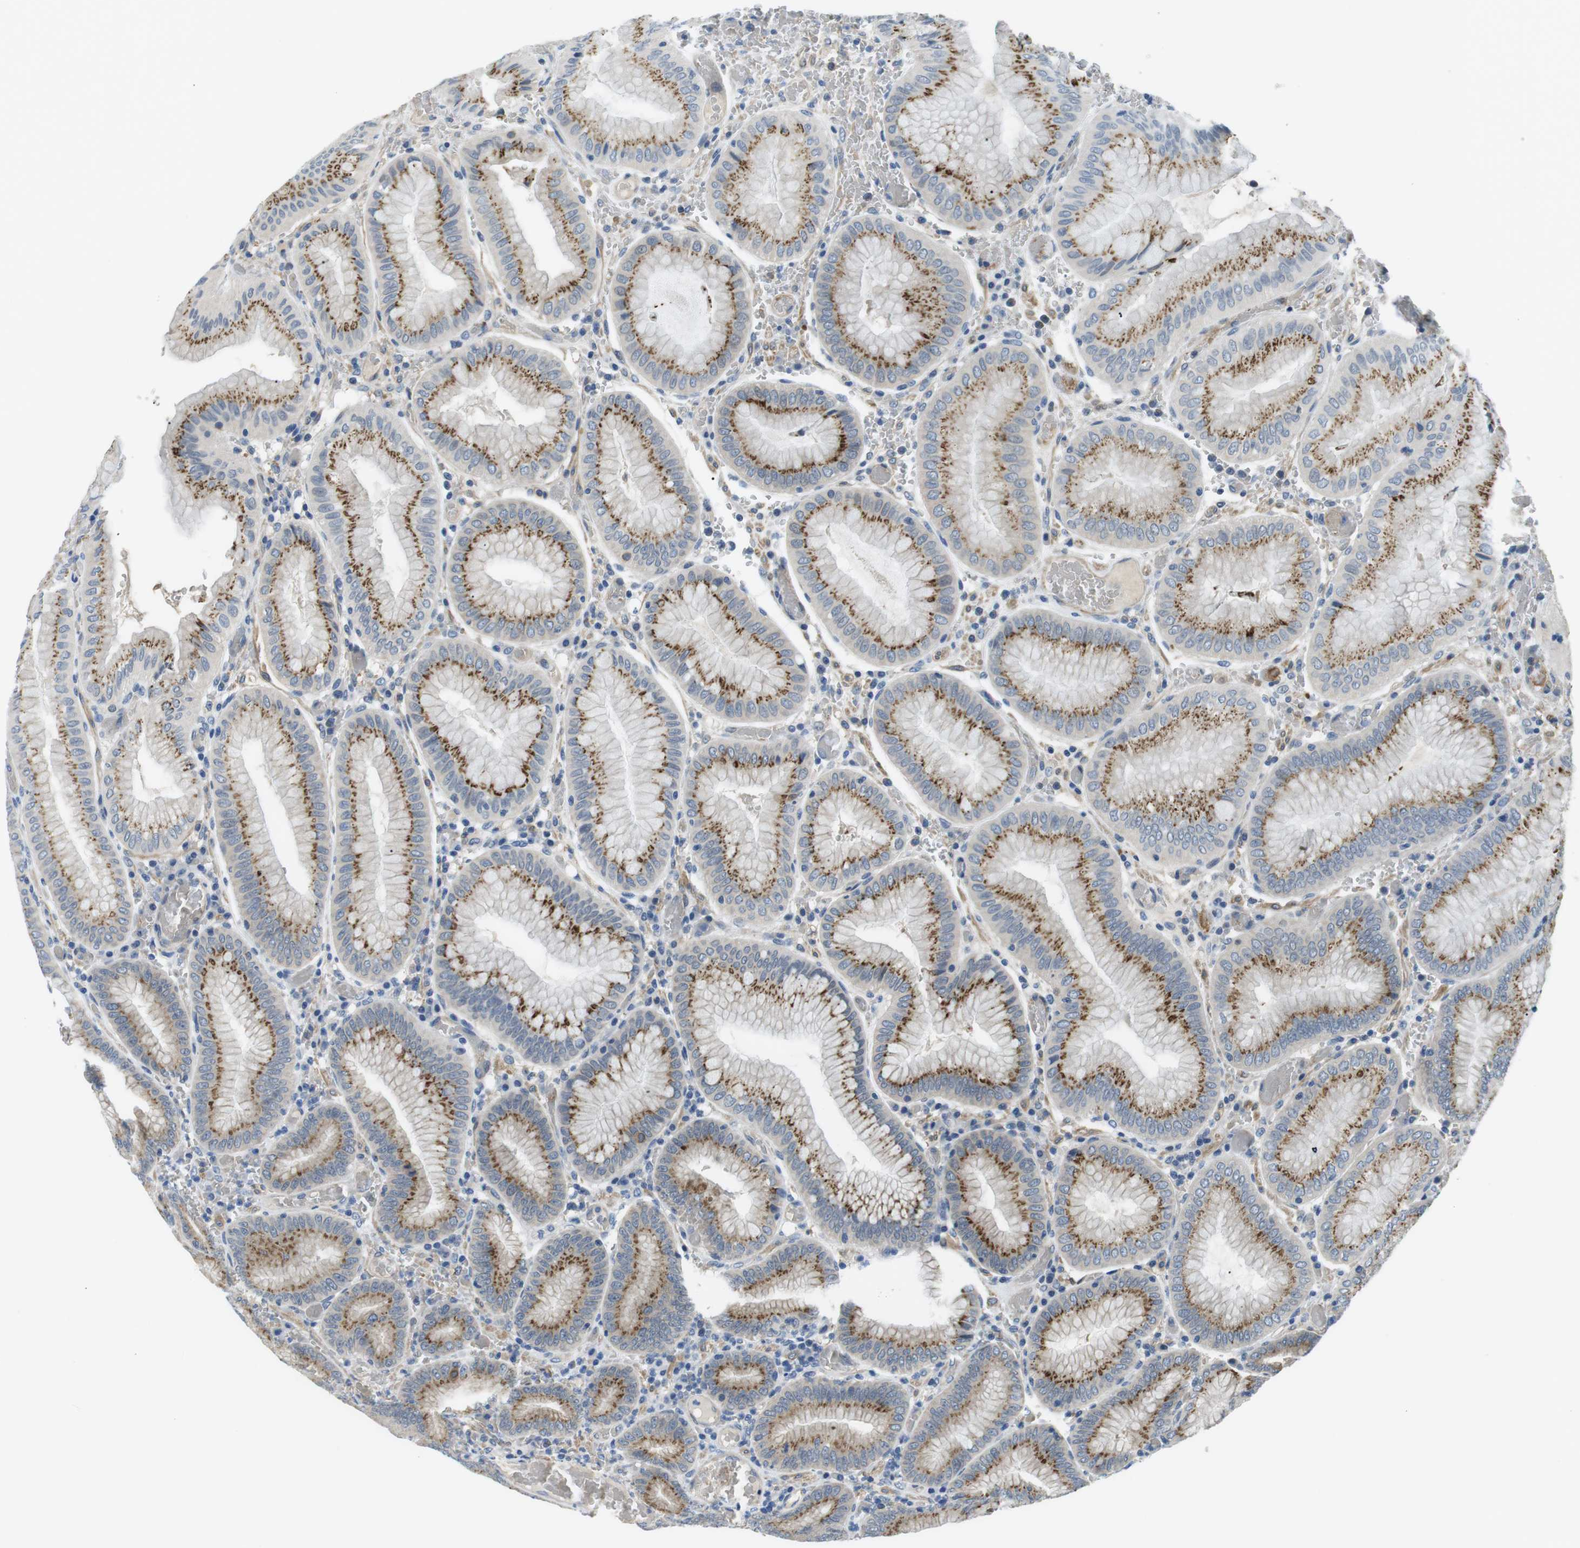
{"staining": {"intensity": "moderate", "quantity": "25%-75%", "location": "cytoplasmic/membranous"}, "tissue": "stomach", "cell_type": "Glandular cells", "image_type": "normal", "snomed": [{"axis": "morphology", "description": "Normal tissue, NOS"}, {"axis": "morphology", "description": "Carcinoid, malignant, NOS"}, {"axis": "topography", "description": "Stomach, upper"}], "caption": "Immunohistochemistry (DAB (3,3'-diaminobenzidine)) staining of unremarkable human stomach demonstrates moderate cytoplasmic/membranous protein expression in approximately 25%-75% of glandular cells. The protein of interest is shown in brown color, while the nuclei are stained blue.", "gene": "WSCD1", "patient": {"sex": "male", "age": 39}}